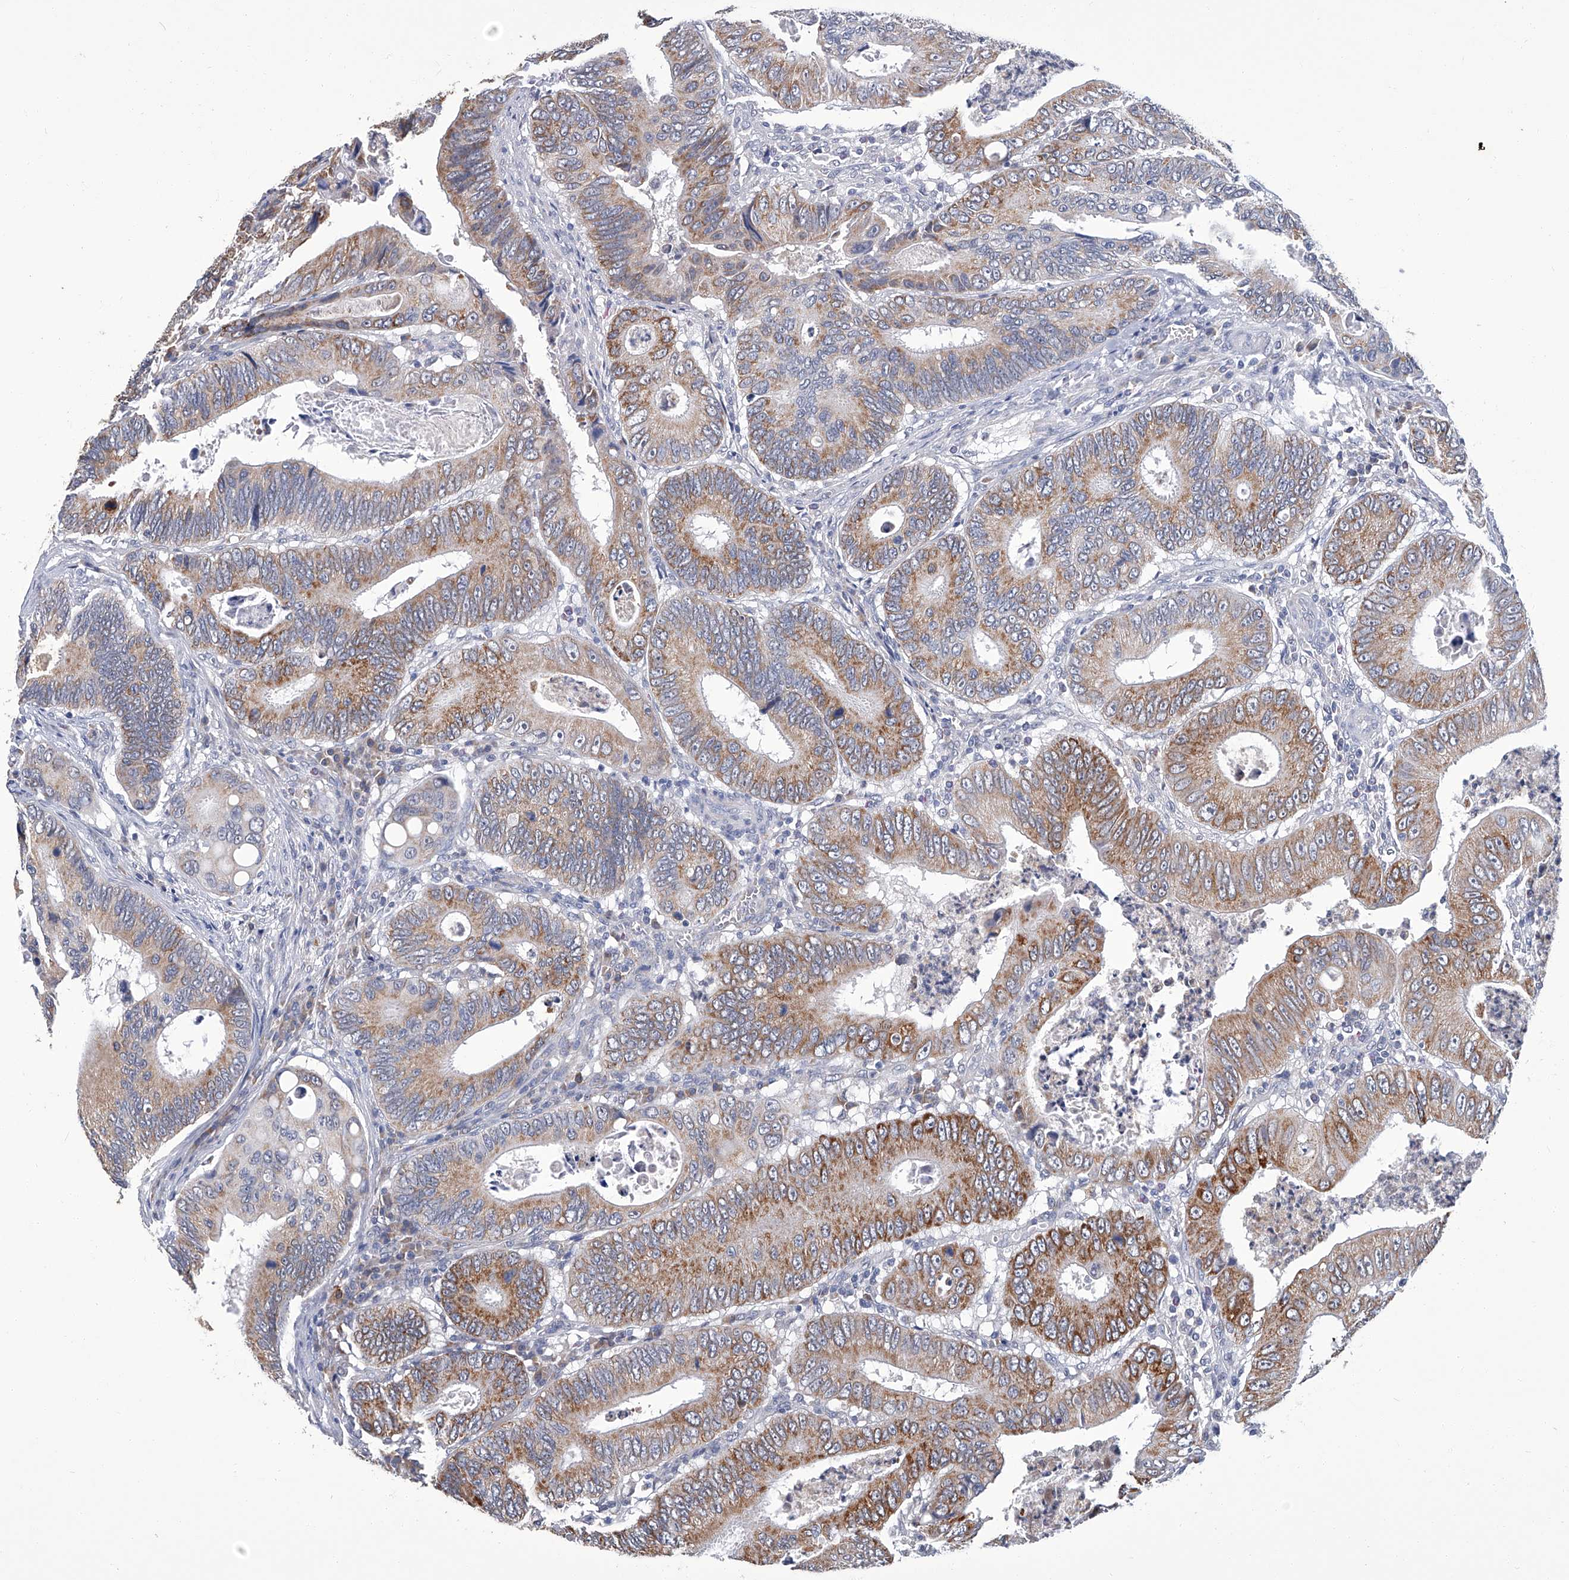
{"staining": {"intensity": "moderate", "quantity": ">75%", "location": "cytoplasmic/membranous"}, "tissue": "colorectal cancer", "cell_type": "Tumor cells", "image_type": "cancer", "snomed": [{"axis": "morphology", "description": "Inflammation, NOS"}, {"axis": "morphology", "description": "Adenocarcinoma, NOS"}, {"axis": "topography", "description": "Colon"}], "caption": "Immunohistochemical staining of colorectal adenocarcinoma demonstrates medium levels of moderate cytoplasmic/membranous protein expression in approximately >75% of tumor cells.", "gene": "OAT", "patient": {"sex": "male", "age": 72}}